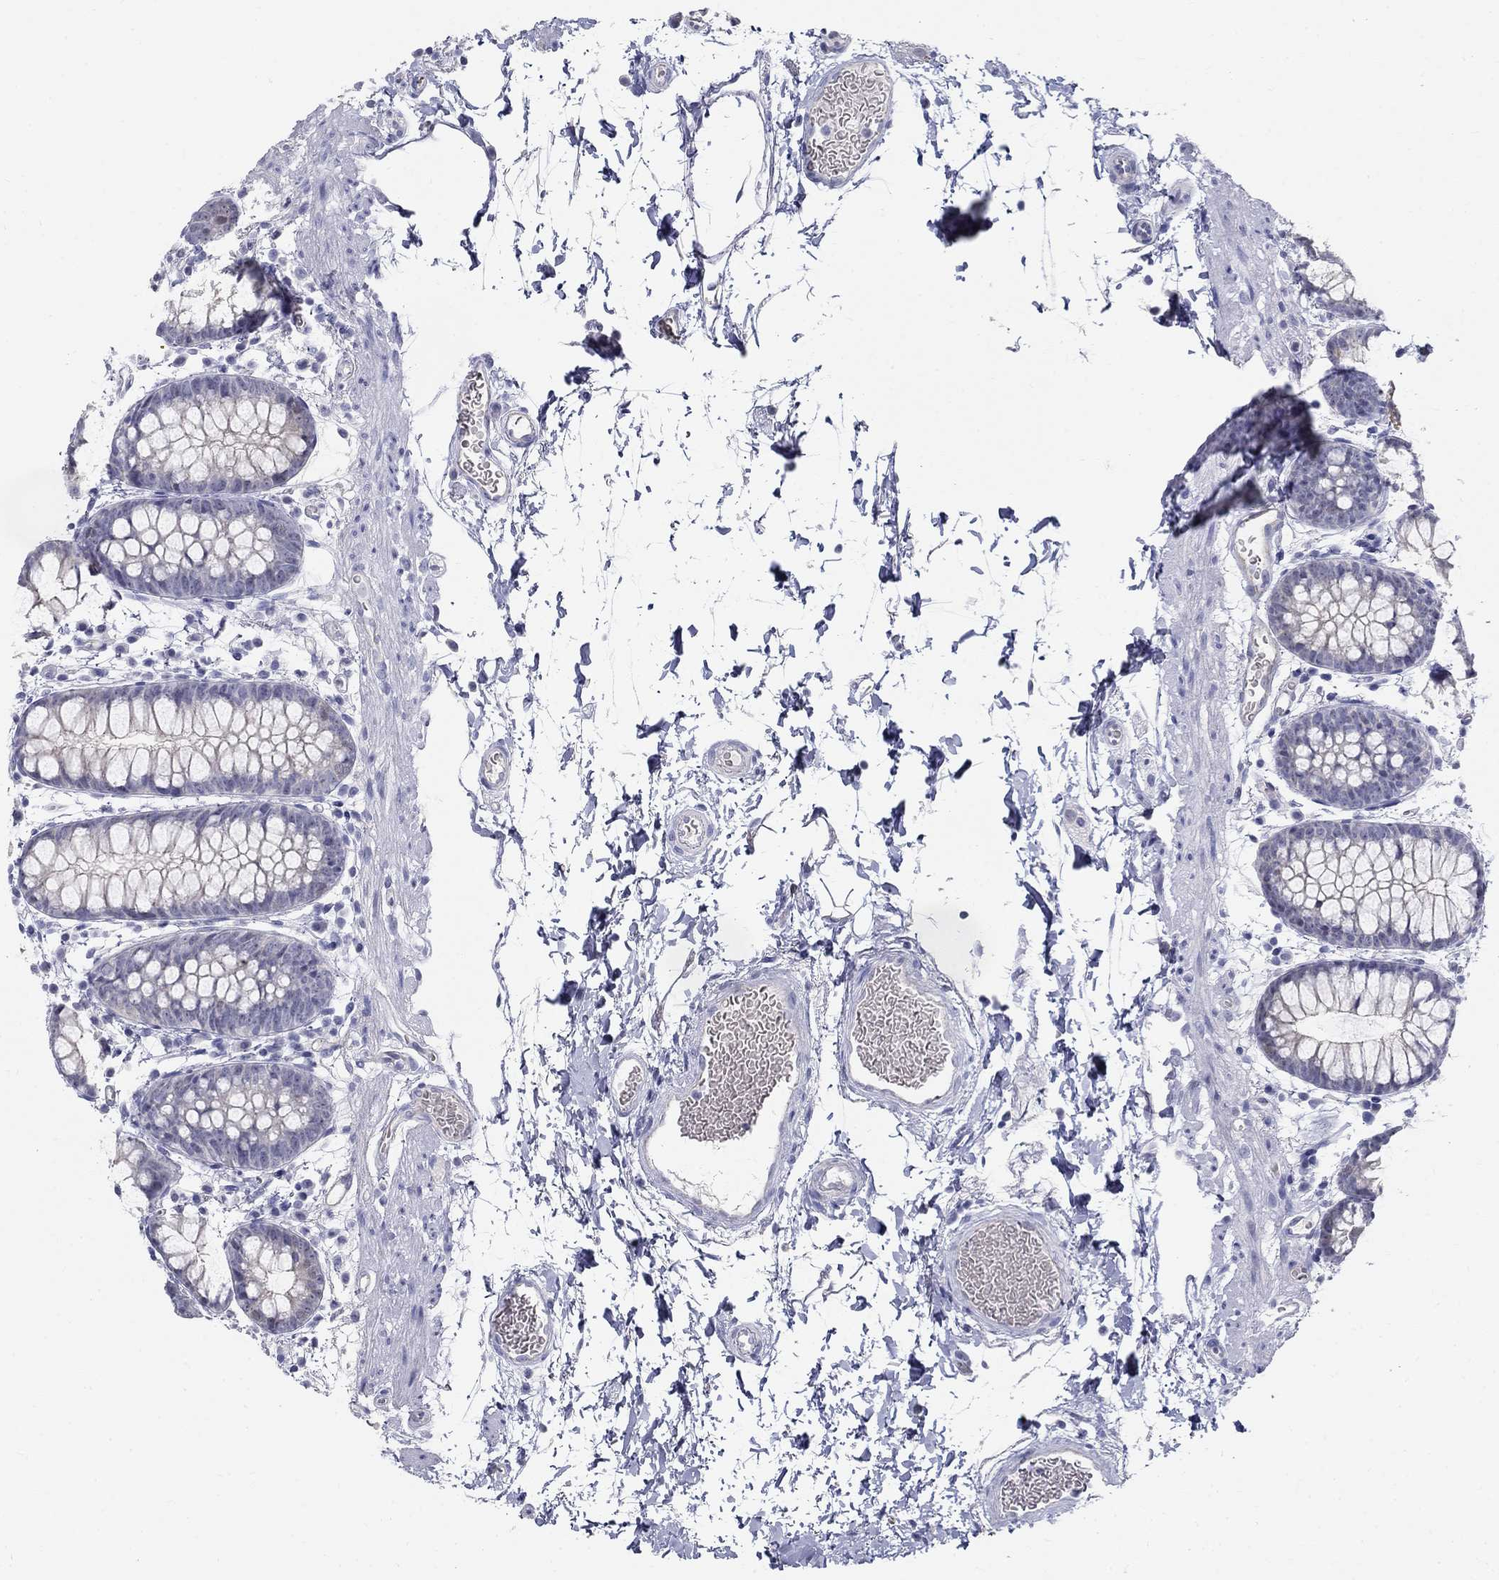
{"staining": {"intensity": "negative", "quantity": "none", "location": "none"}, "tissue": "rectum", "cell_type": "Glandular cells", "image_type": "normal", "snomed": [{"axis": "morphology", "description": "Normal tissue, NOS"}, {"axis": "topography", "description": "Rectum"}], "caption": "Protein analysis of benign rectum exhibits no significant expression in glandular cells.", "gene": "ENSG00000290147", "patient": {"sex": "male", "age": 57}}